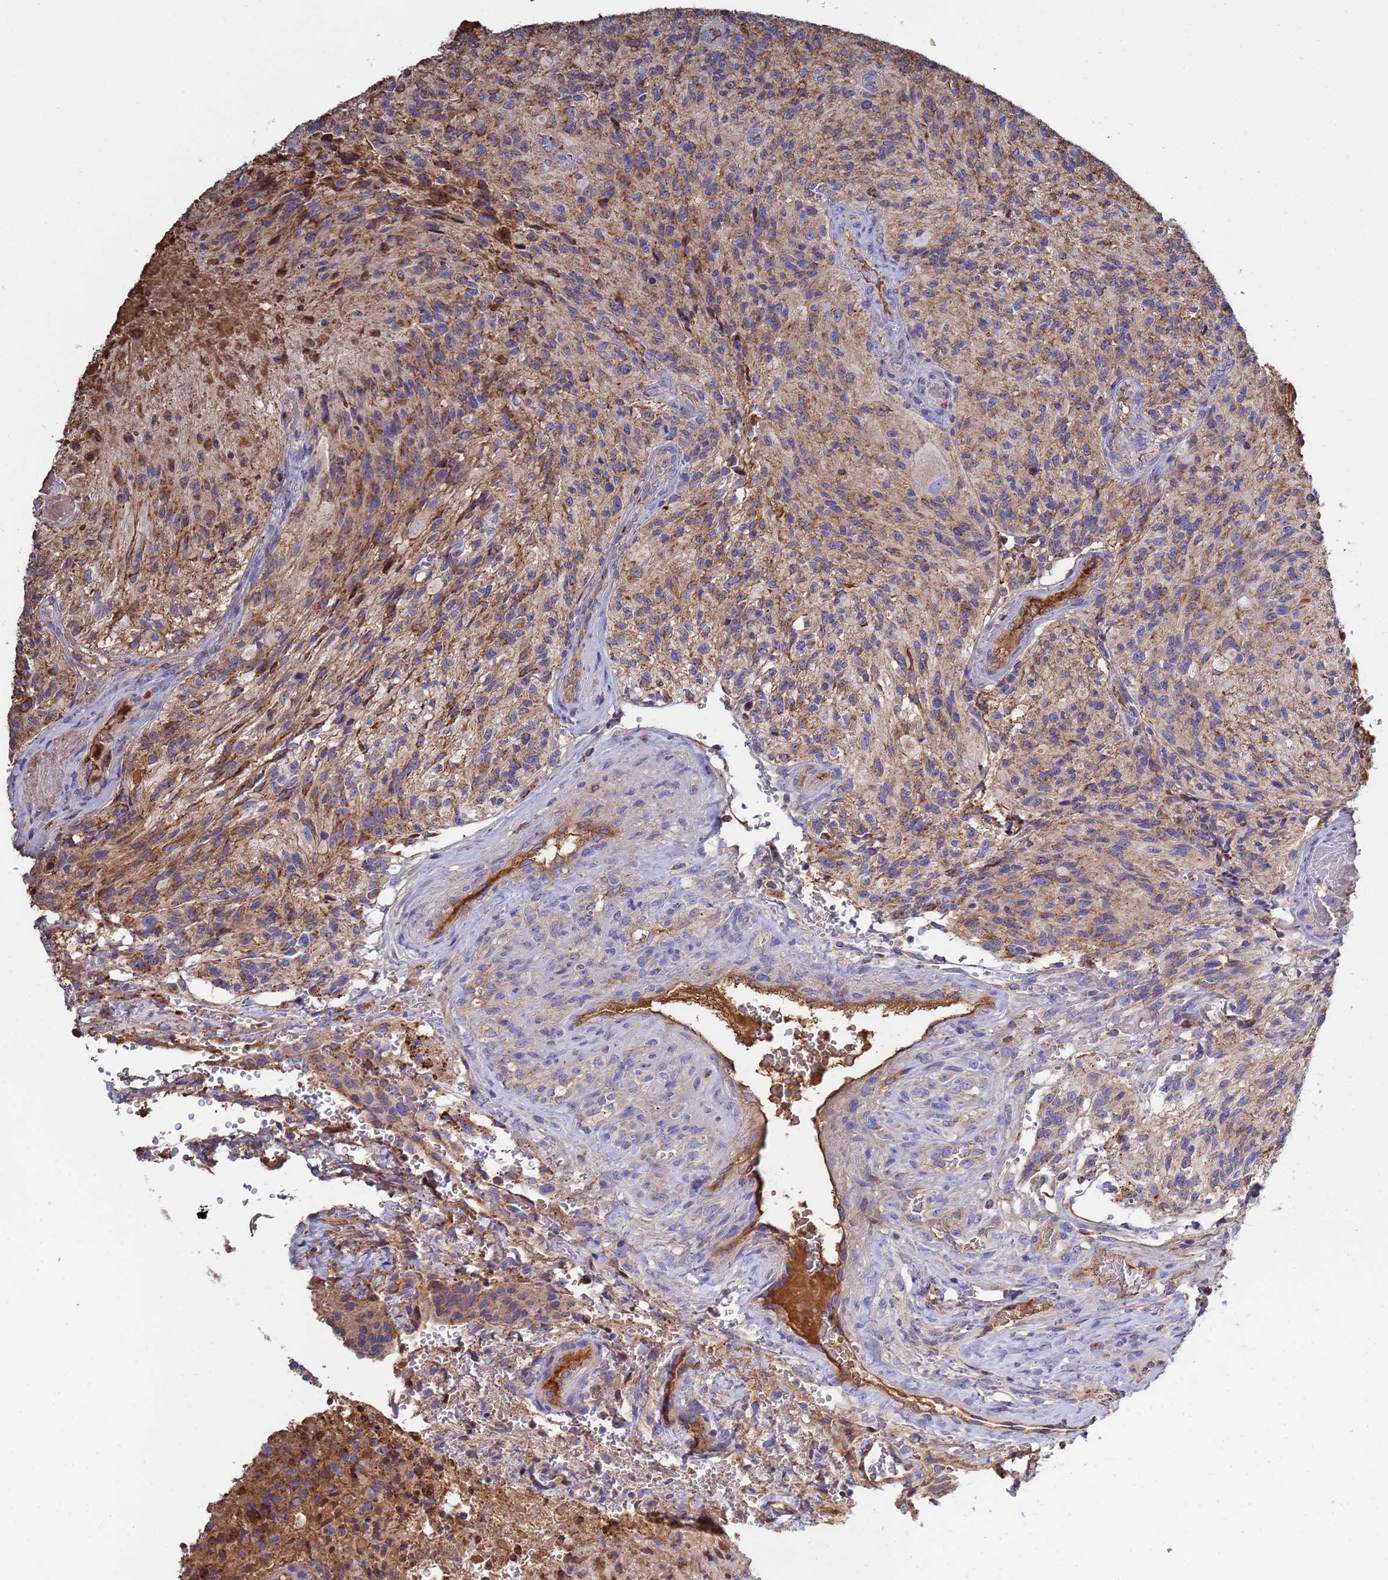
{"staining": {"intensity": "moderate", "quantity": "25%-75%", "location": "cytoplasmic/membranous"}, "tissue": "glioma", "cell_type": "Tumor cells", "image_type": "cancer", "snomed": [{"axis": "morphology", "description": "Normal tissue, NOS"}, {"axis": "morphology", "description": "Glioma, malignant, High grade"}, {"axis": "topography", "description": "Cerebral cortex"}], "caption": "Immunohistochemistry (IHC) (DAB) staining of high-grade glioma (malignant) exhibits moderate cytoplasmic/membranous protein positivity in approximately 25%-75% of tumor cells. The staining was performed using DAB, with brown indicating positive protein expression. Nuclei are stained blue with hematoxylin.", "gene": "GLUD1", "patient": {"sex": "male", "age": 56}}